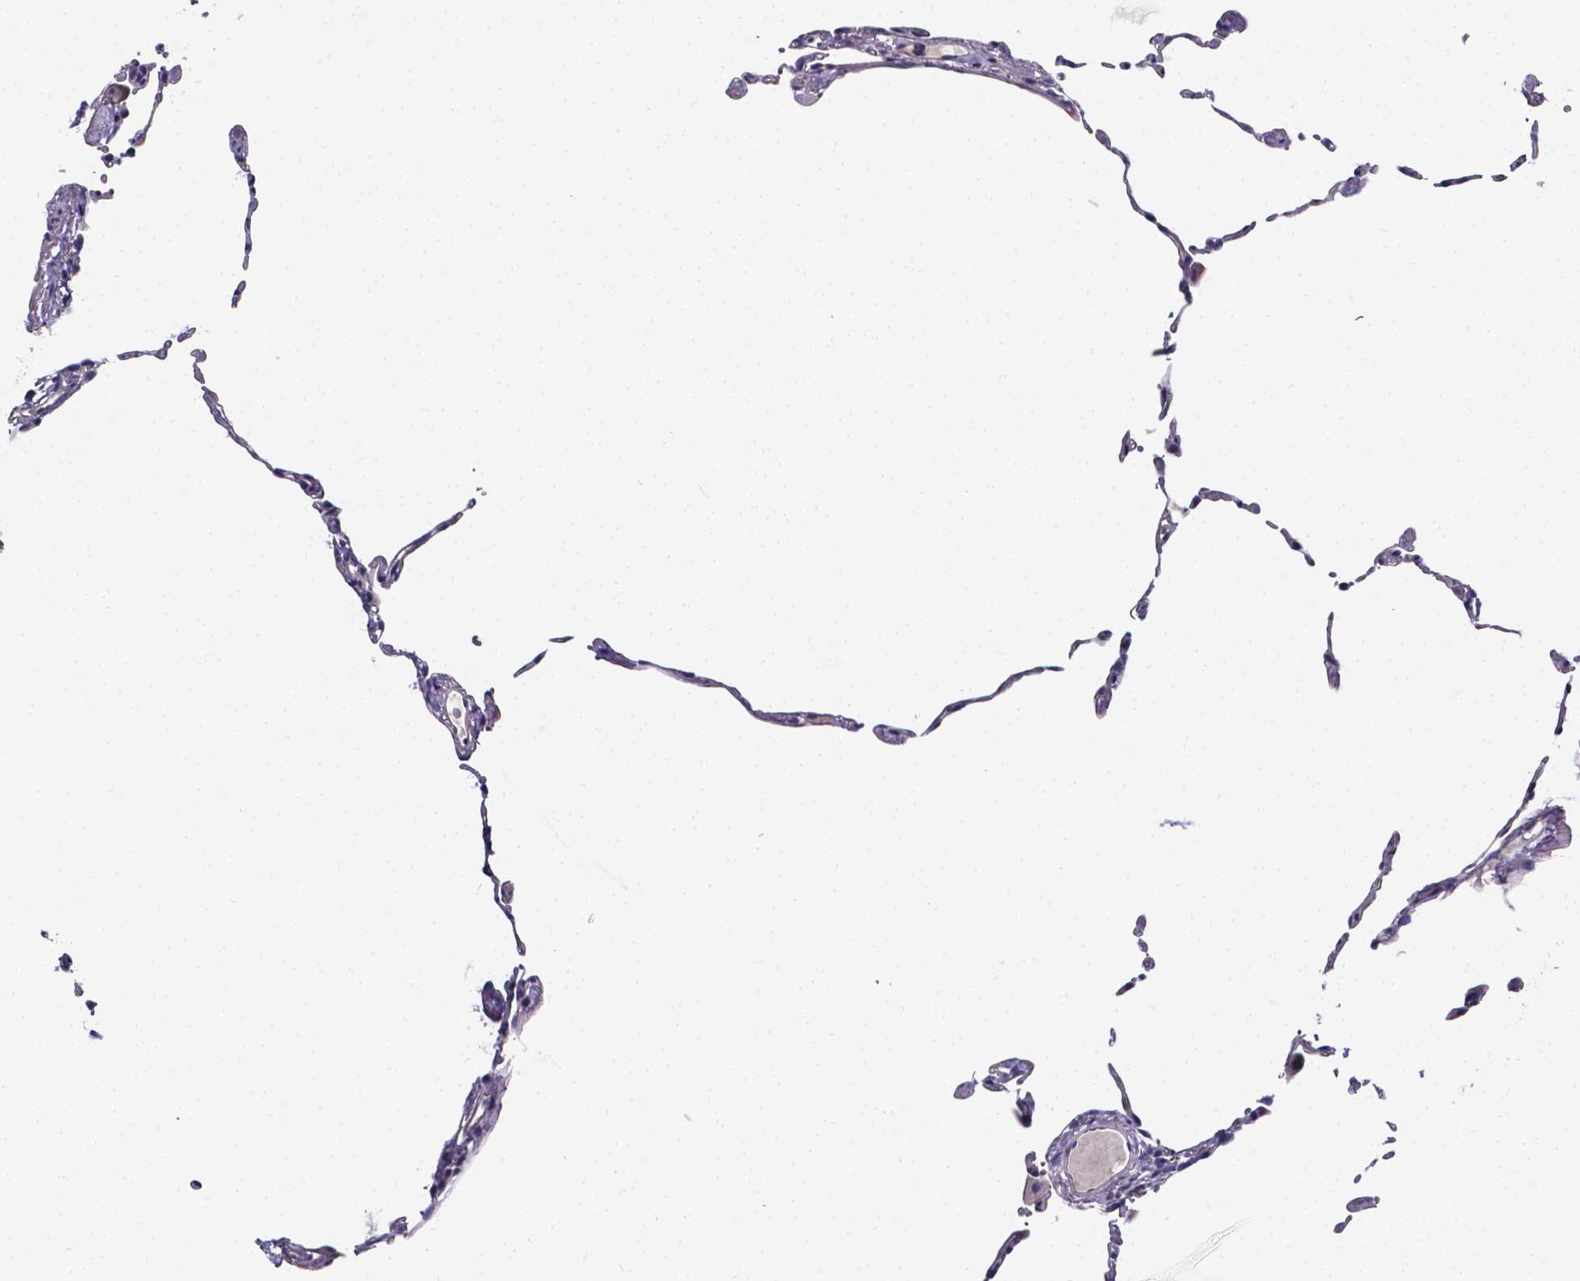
{"staining": {"intensity": "negative", "quantity": "none", "location": "none"}, "tissue": "lung", "cell_type": "Alveolar cells", "image_type": "normal", "snomed": [{"axis": "morphology", "description": "Normal tissue, NOS"}, {"axis": "topography", "description": "Lung"}], "caption": "A micrograph of human lung is negative for staining in alveolar cells.", "gene": "CACNG8", "patient": {"sex": "female", "age": 57}}